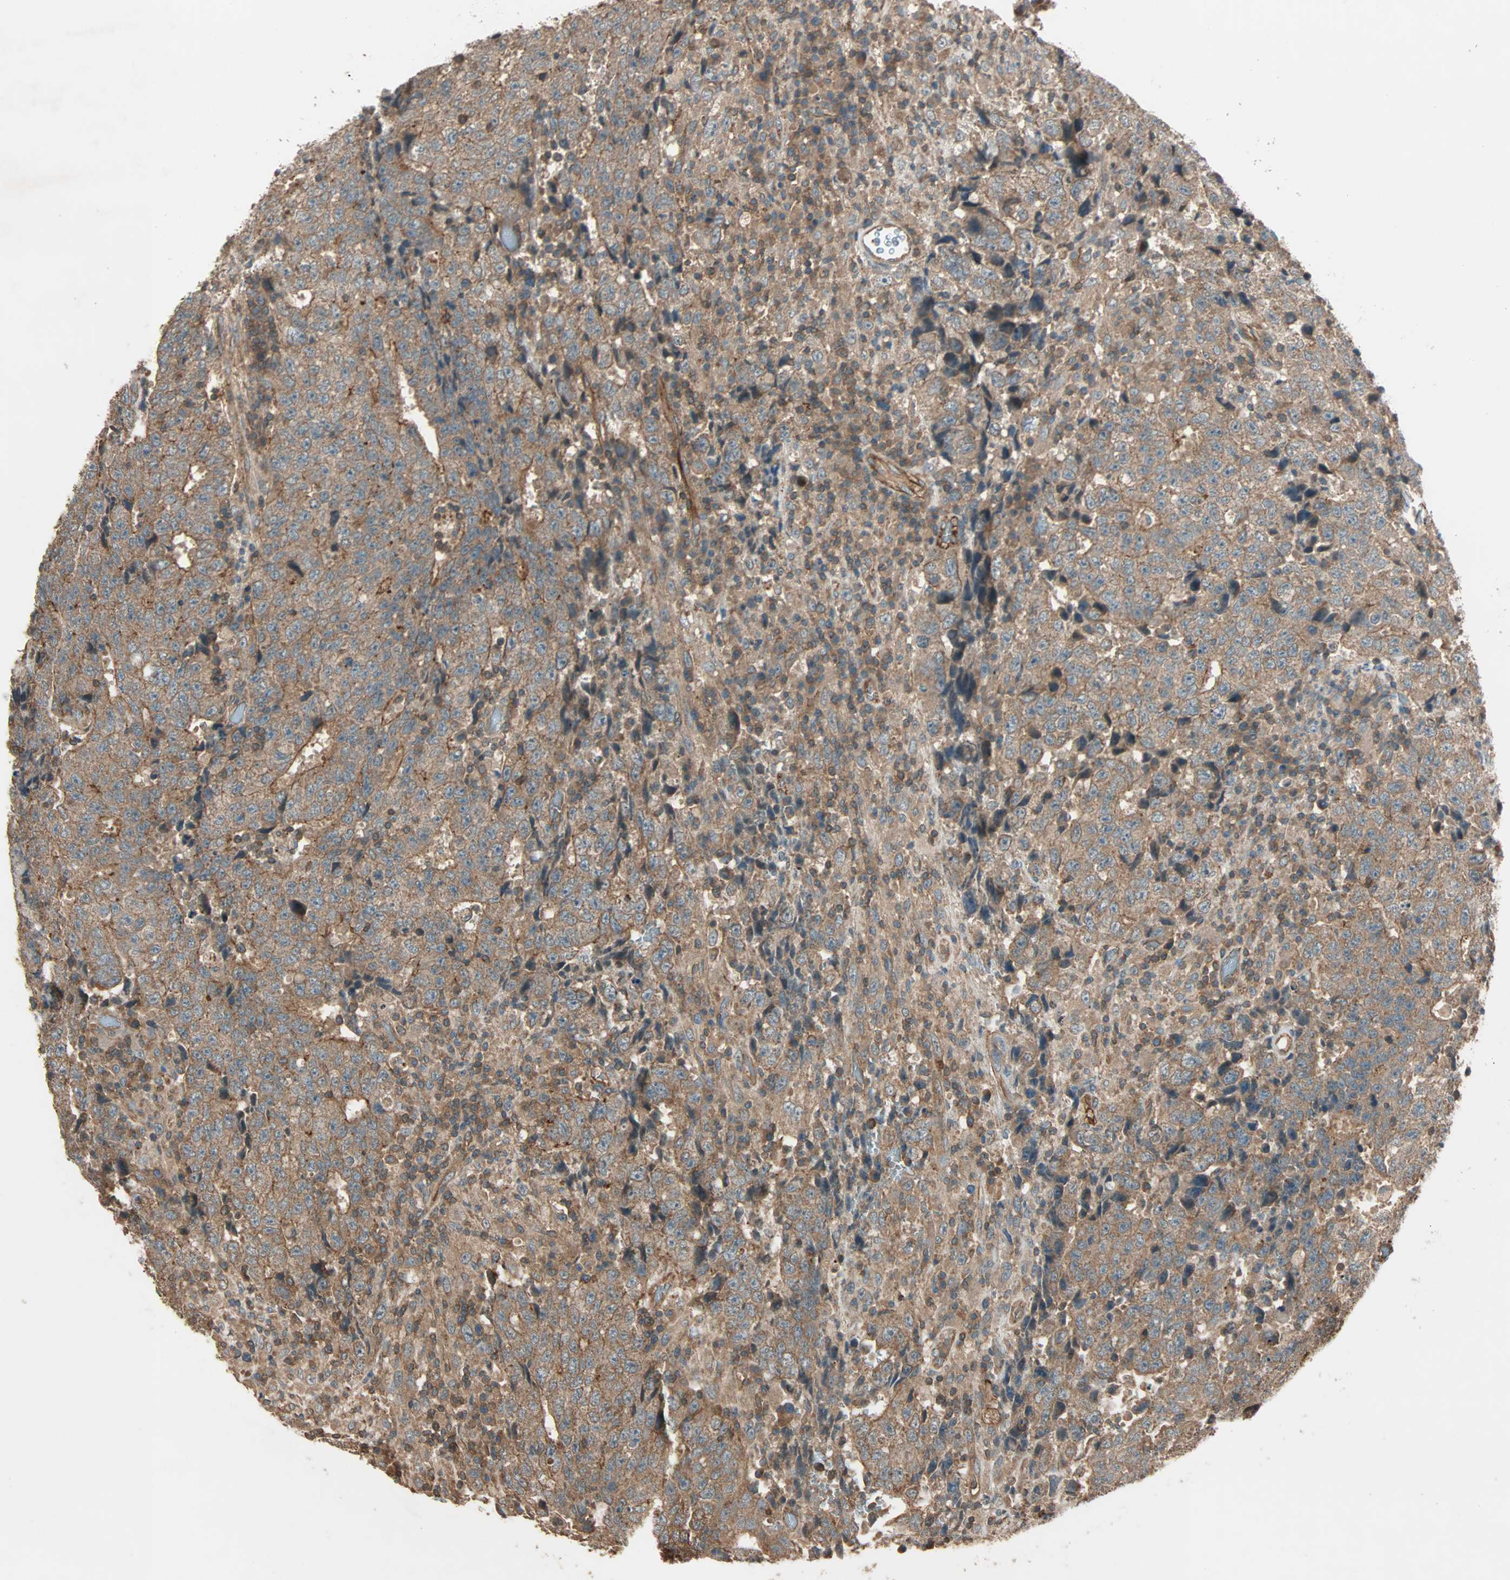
{"staining": {"intensity": "moderate", "quantity": ">75%", "location": "cytoplasmic/membranous"}, "tissue": "testis cancer", "cell_type": "Tumor cells", "image_type": "cancer", "snomed": [{"axis": "morphology", "description": "Necrosis, NOS"}, {"axis": "morphology", "description": "Carcinoma, Embryonal, NOS"}, {"axis": "topography", "description": "Testis"}], "caption": "Immunohistochemistry photomicrograph of neoplastic tissue: testis cancer stained using immunohistochemistry reveals medium levels of moderate protein expression localized specifically in the cytoplasmic/membranous of tumor cells, appearing as a cytoplasmic/membranous brown color.", "gene": "MAP3K21", "patient": {"sex": "male", "age": 19}}